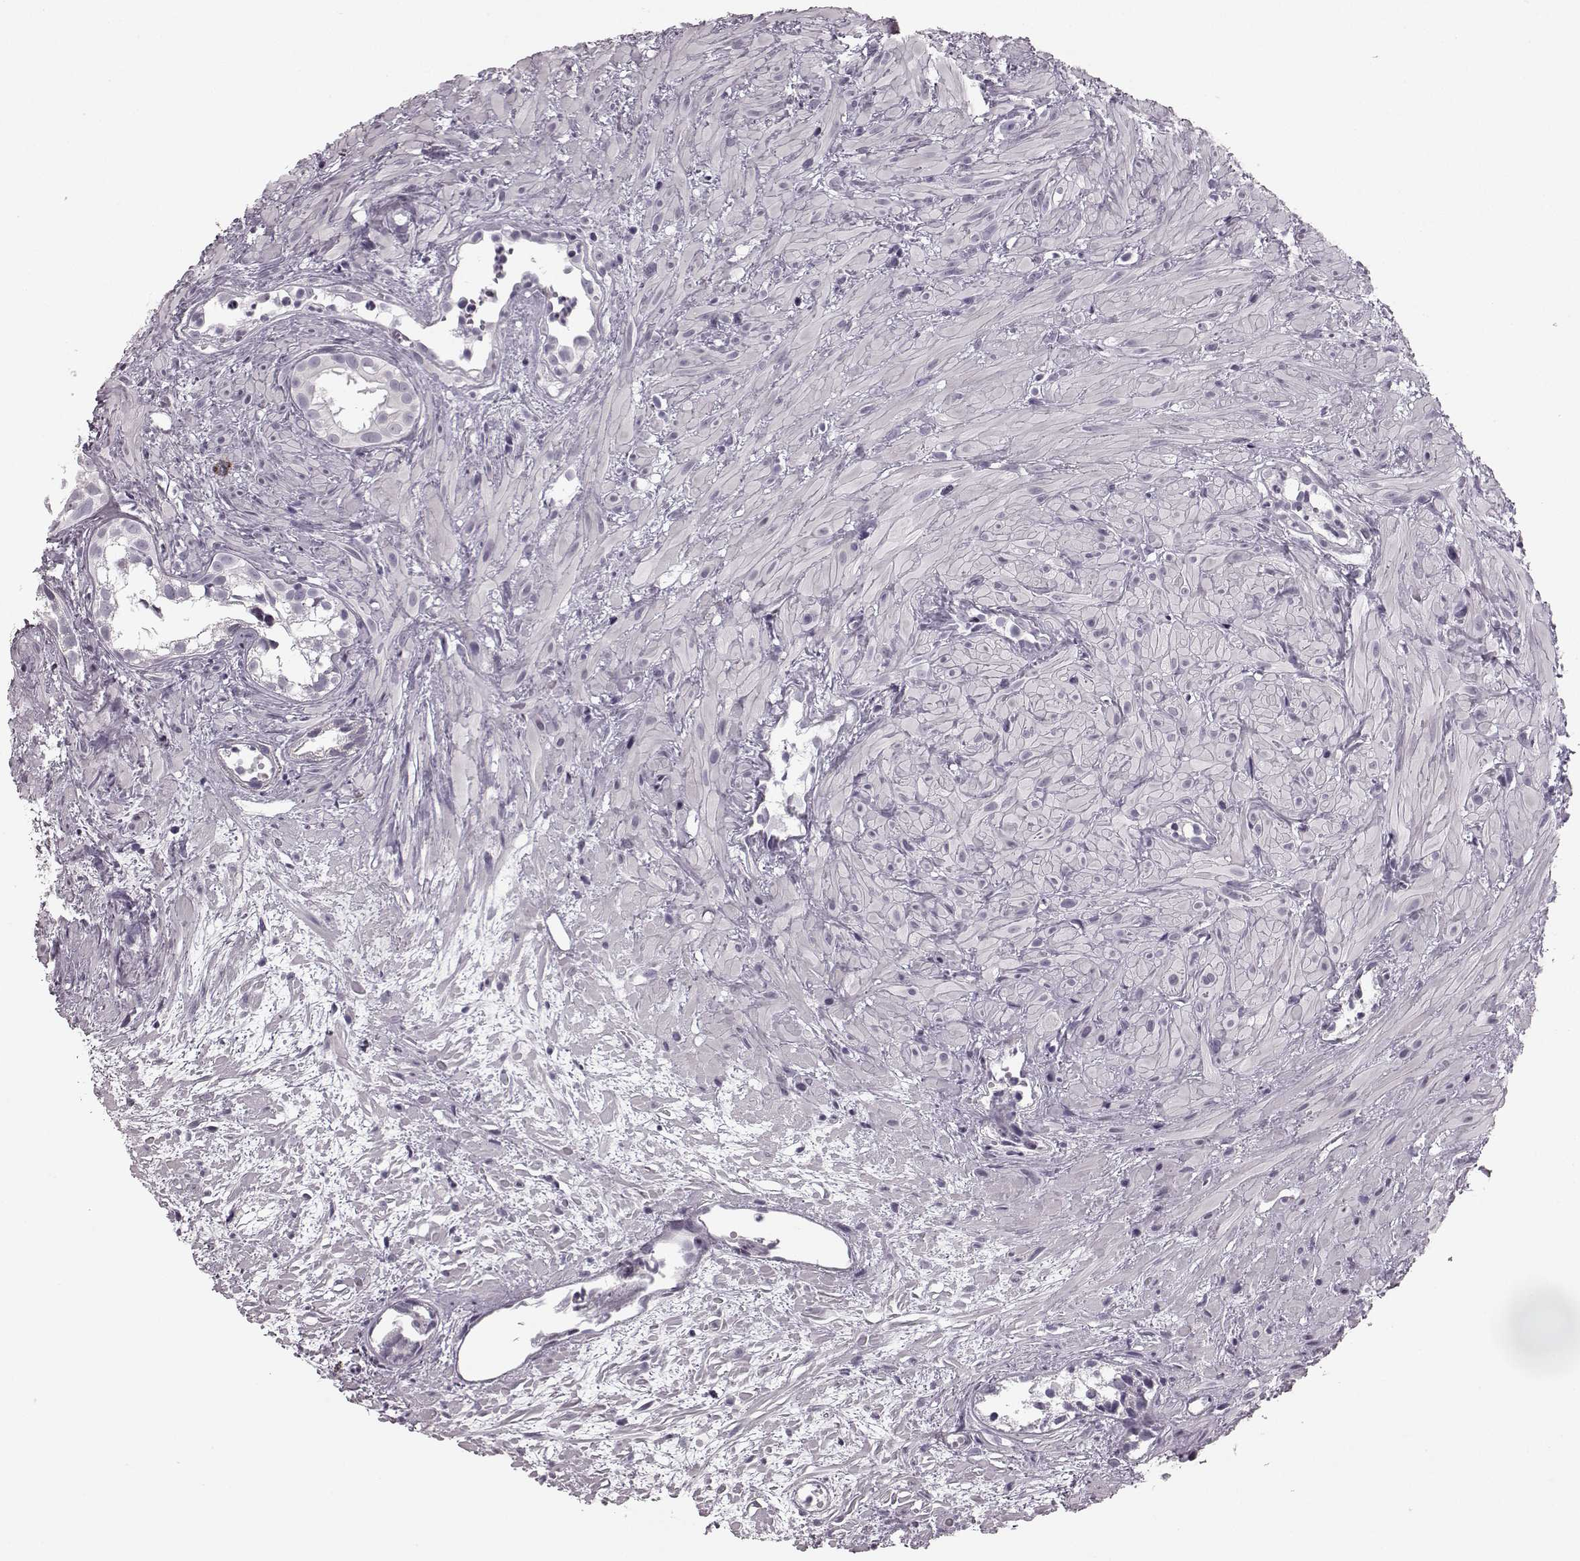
{"staining": {"intensity": "negative", "quantity": "none", "location": "none"}, "tissue": "prostate cancer", "cell_type": "Tumor cells", "image_type": "cancer", "snomed": [{"axis": "morphology", "description": "Adenocarcinoma, High grade"}, {"axis": "topography", "description": "Prostate"}], "caption": "A high-resolution histopathology image shows immunohistochemistry staining of high-grade adenocarcinoma (prostate), which exhibits no significant expression in tumor cells.", "gene": "SEMG2", "patient": {"sex": "male", "age": 79}}